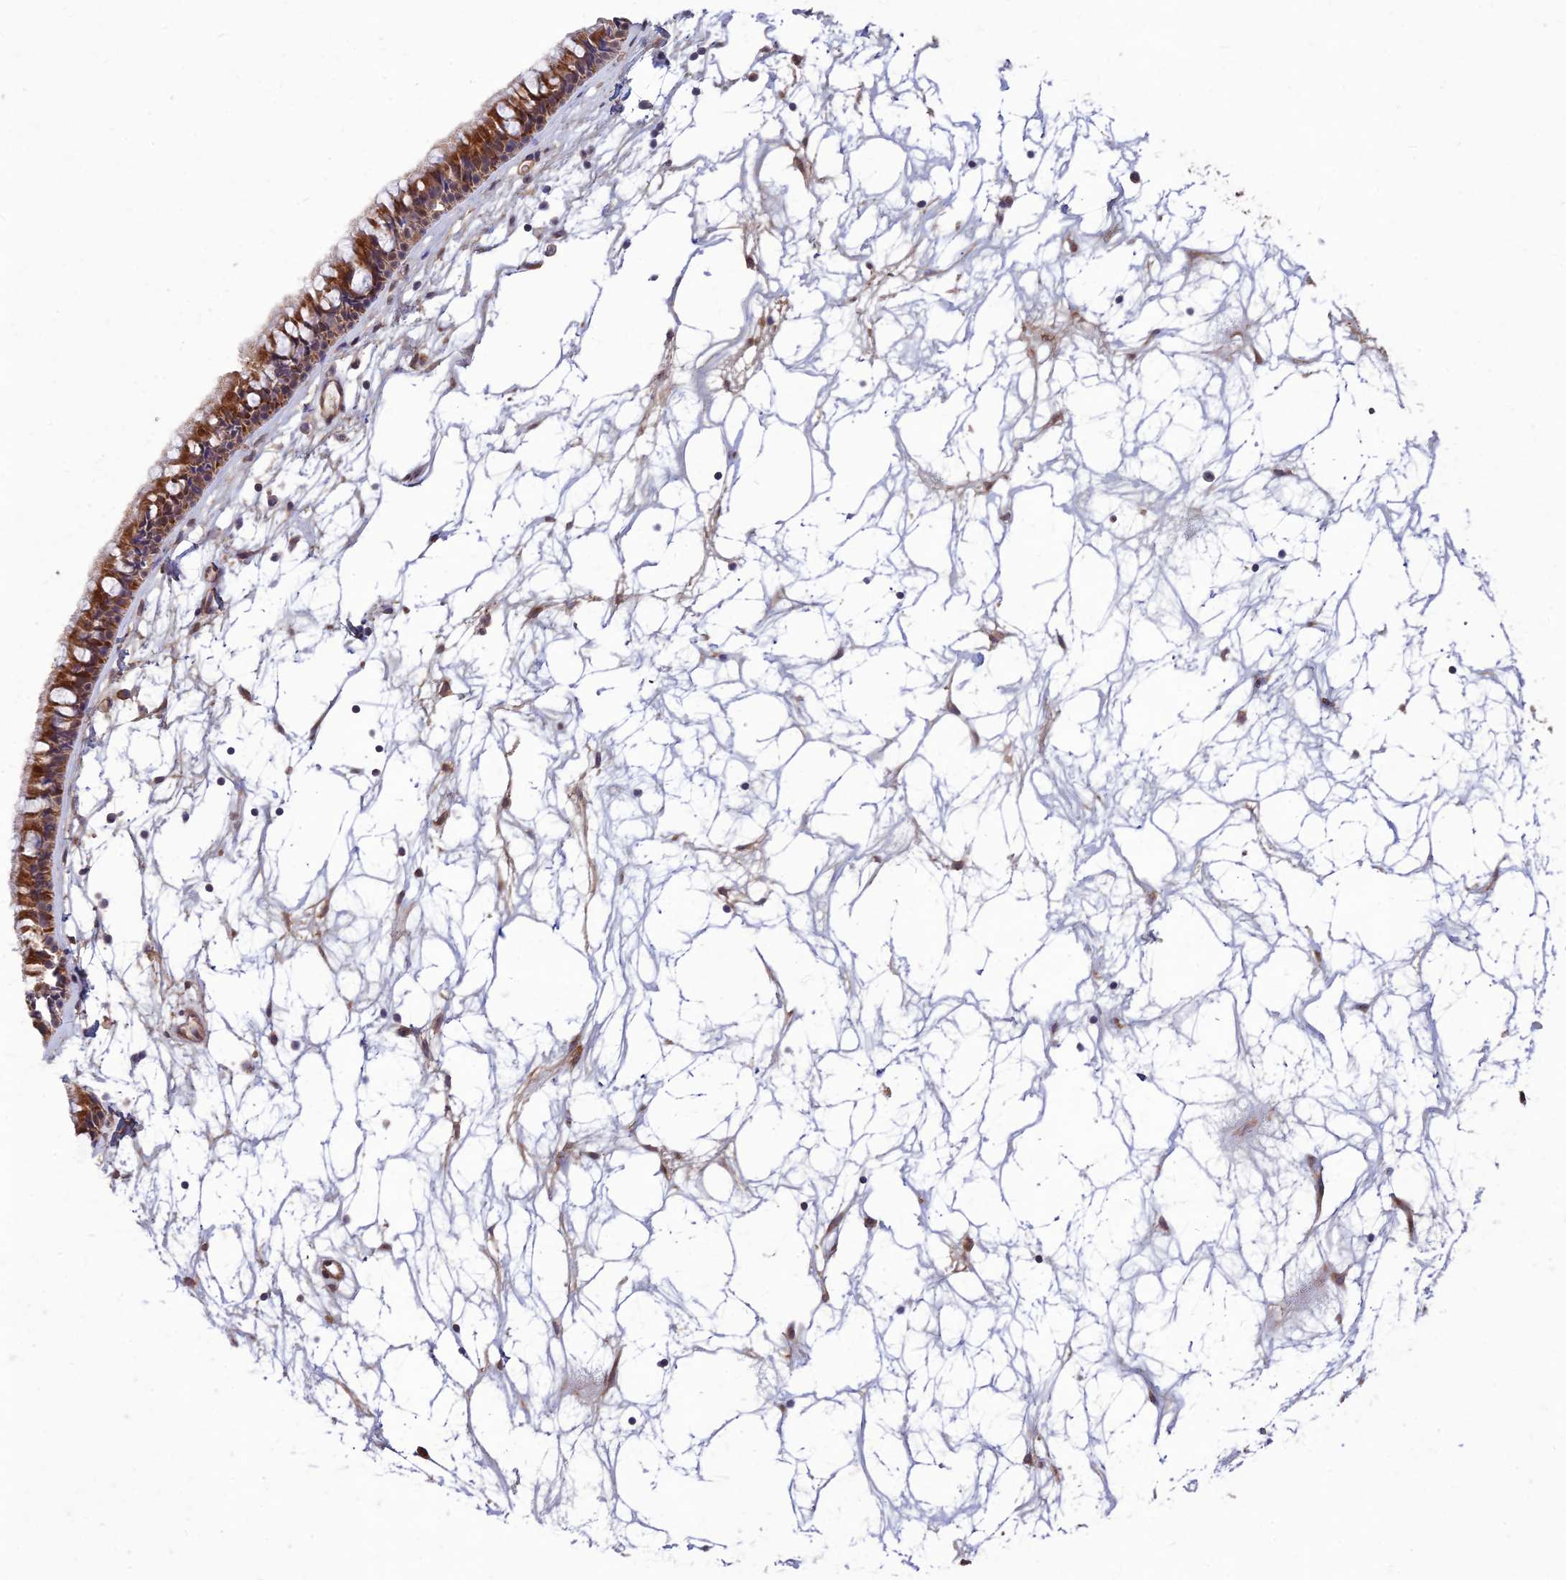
{"staining": {"intensity": "strong", "quantity": ">75%", "location": "cytoplasmic/membranous"}, "tissue": "nasopharynx", "cell_type": "Respiratory epithelial cells", "image_type": "normal", "snomed": [{"axis": "morphology", "description": "Normal tissue, NOS"}, {"axis": "topography", "description": "Nasopharynx"}], "caption": "Normal nasopharynx was stained to show a protein in brown. There is high levels of strong cytoplasmic/membranous positivity in about >75% of respiratory epithelial cells. (IHC, brightfield microscopy, high magnification).", "gene": "PAGR1", "patient": {"sex": "male", "age": 64}}